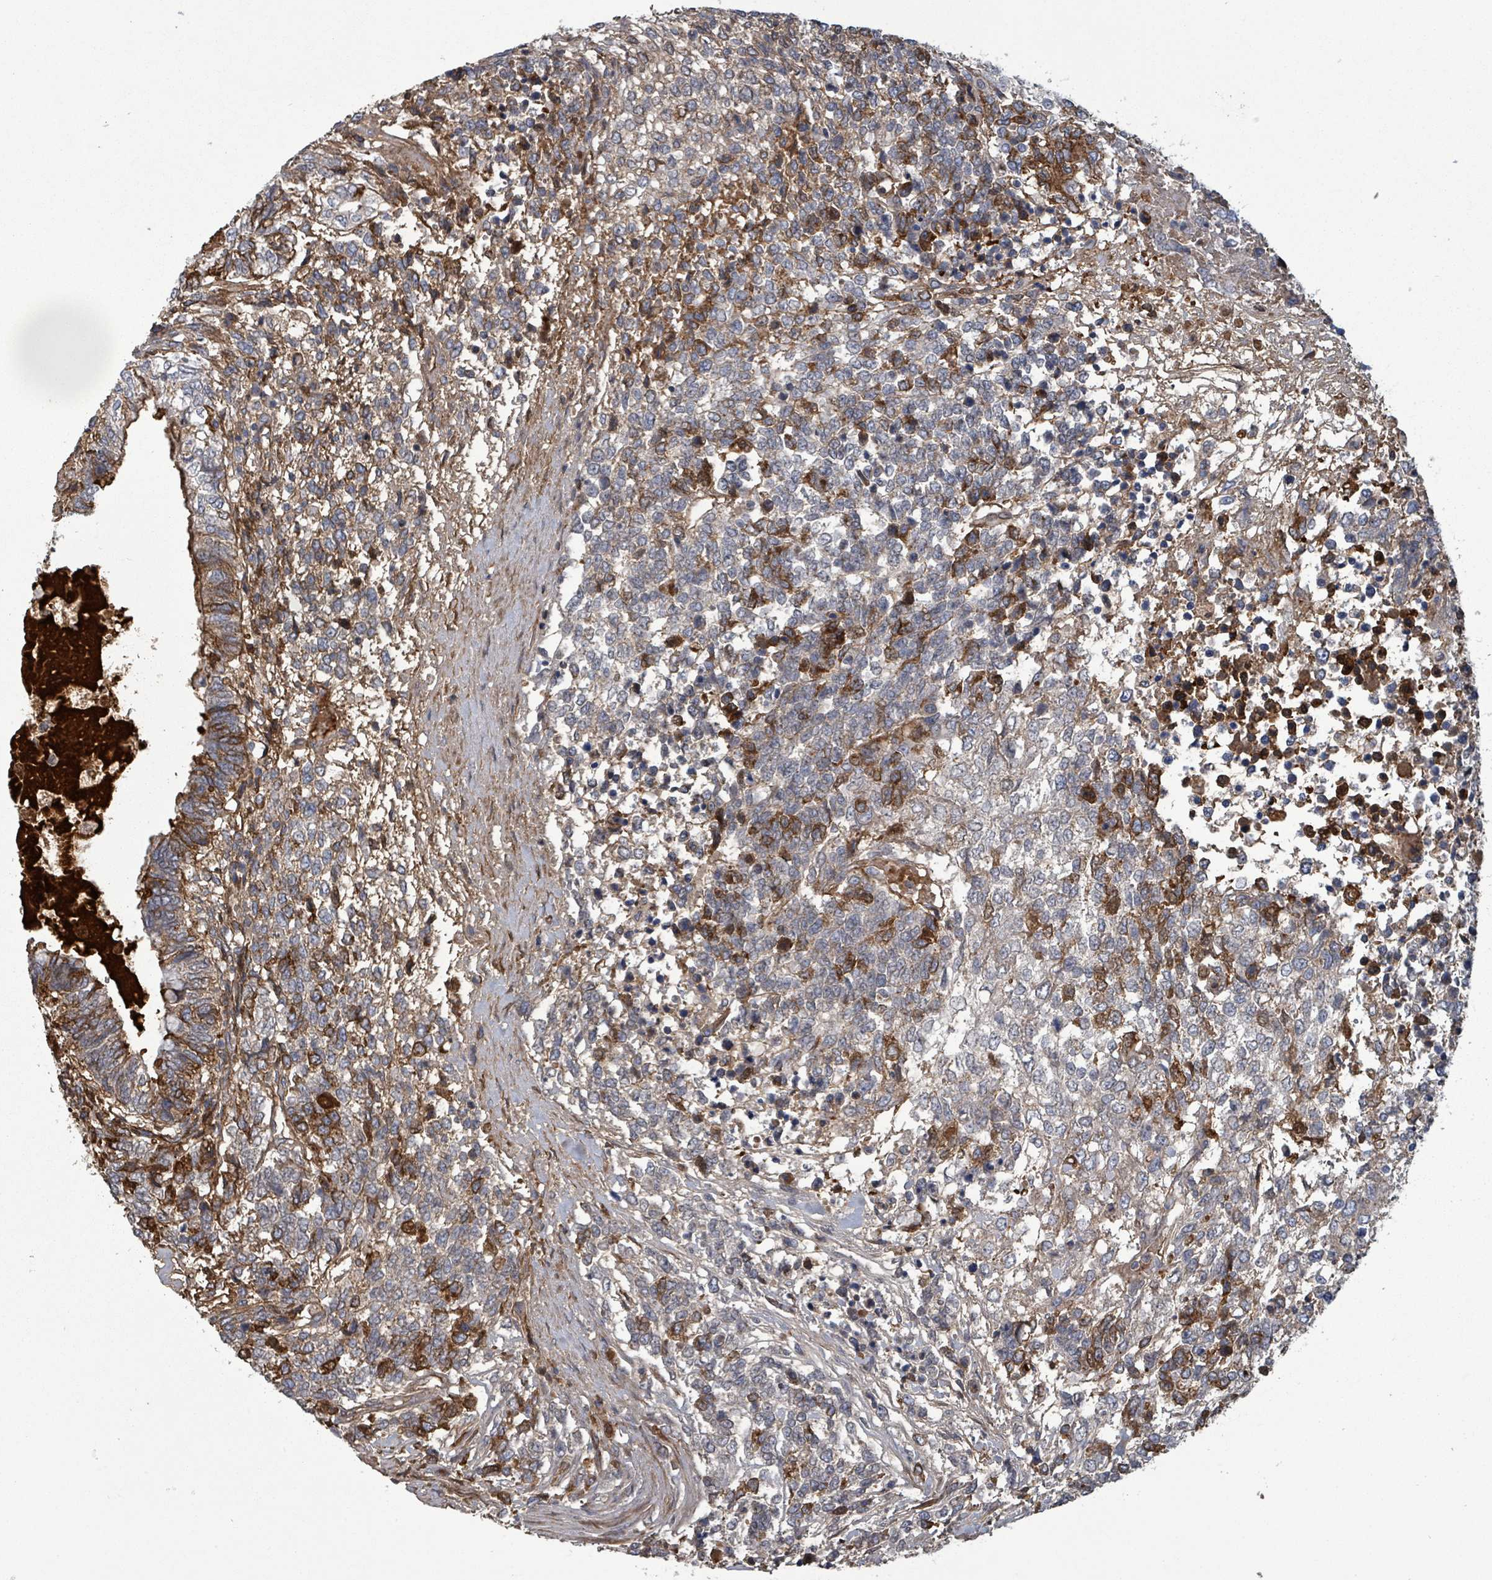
{"staining": {"intensity": "moderate", "quantity": "<25%", "location": "cytoplasmic/membranous"}, "tissue": "testis cancer", "cell_type": "Tumor cells", "image_type": "cancer", "snomed": [{"axis": "morphology", "description": "Carcinoma, Embryonal, NOS"}, {"axis": "topography", "description": "Testis"}], "caption": "This image shows immunohistochemistry (IHC) staining of testis cancer (embryonal carcinoma), with low moderate cytoplasmic/membranous positivity in approximately <25% of tumor cells.", "gene": "GRM8", "patient": {"sex": "male", "age": 23}}